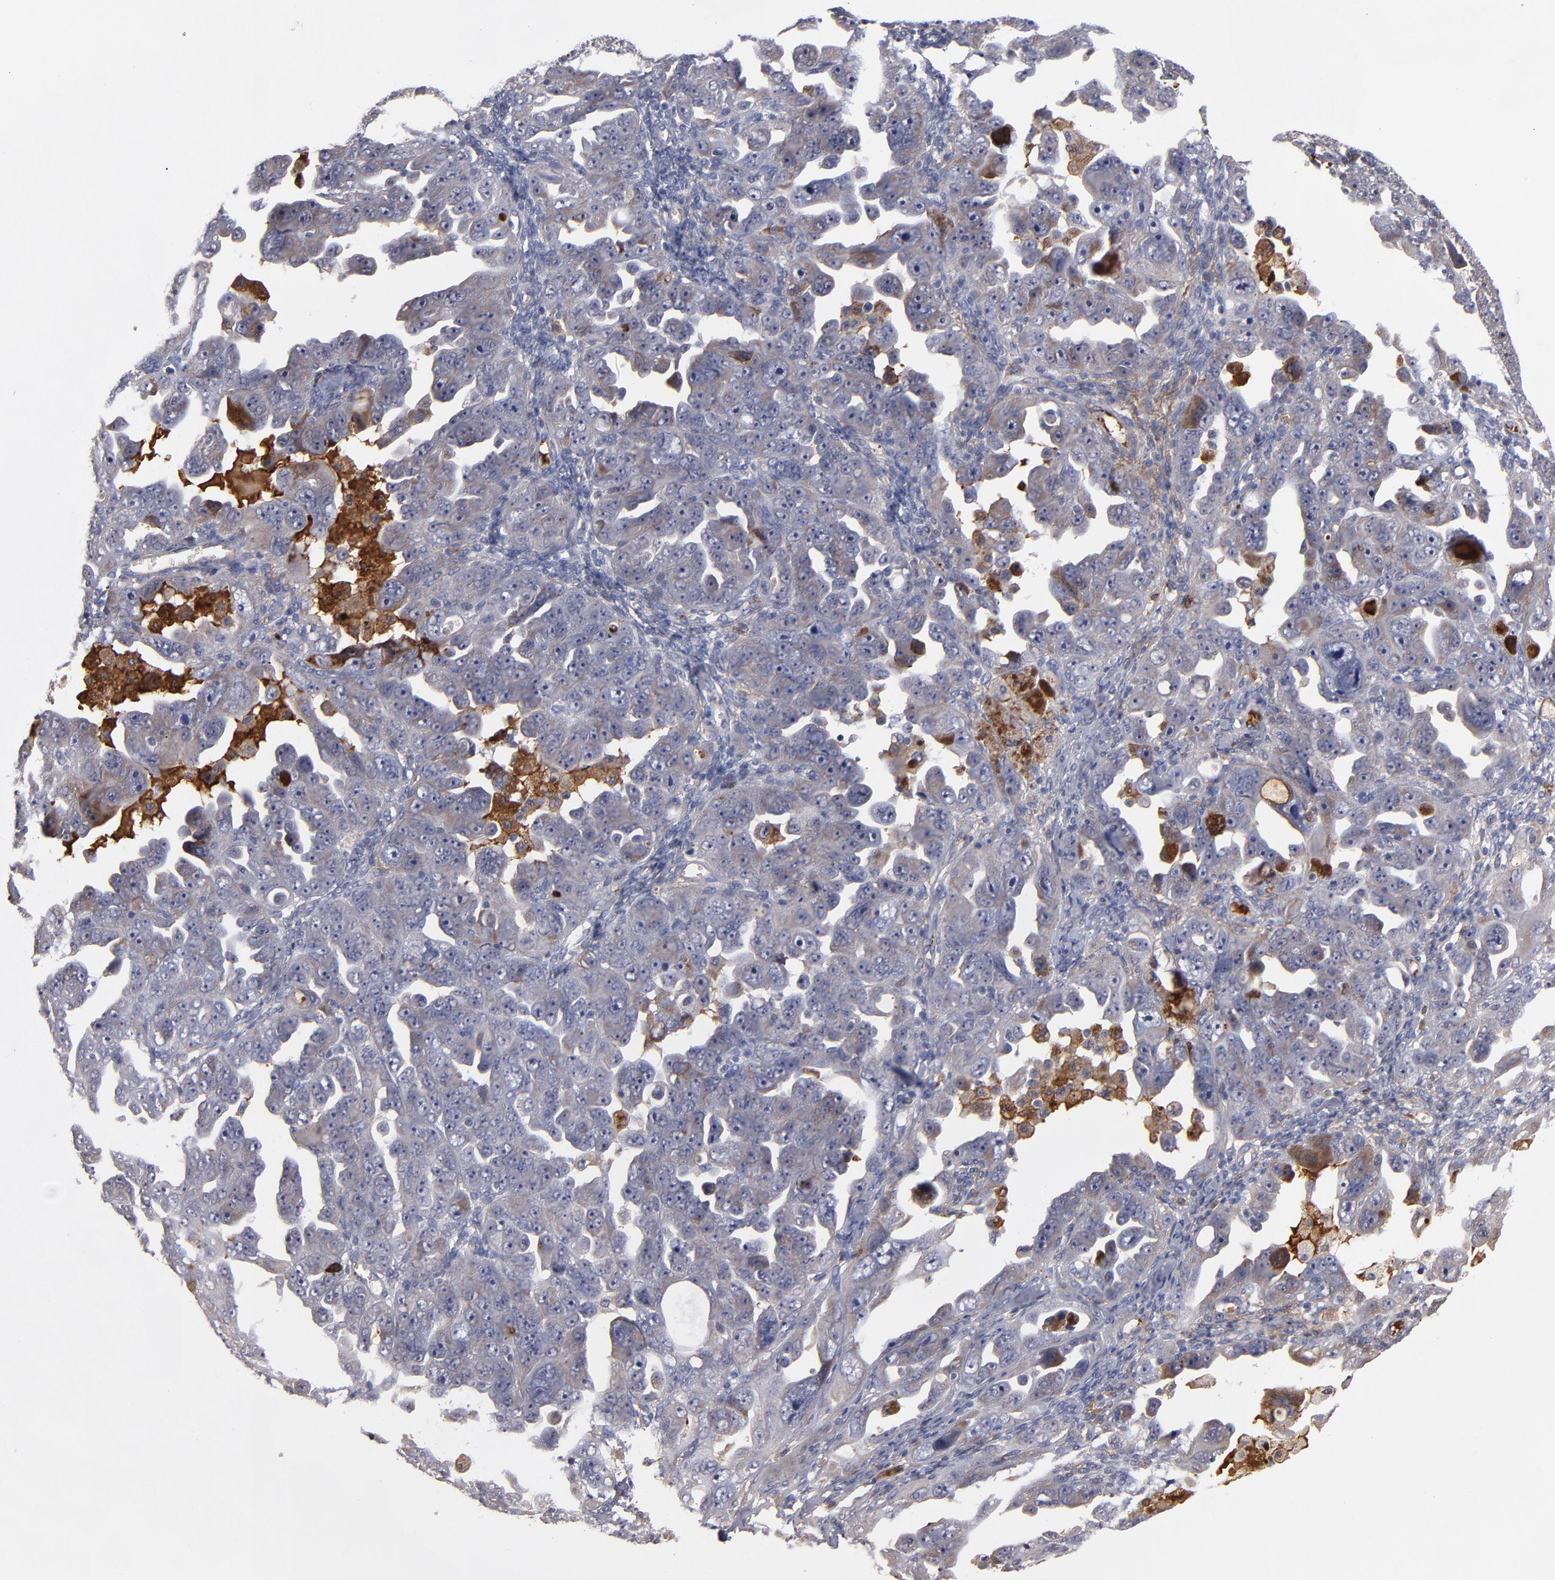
{"staining": {"intensity": "weak", "quantity": "25%-75%", "location": "cytoplasmic/membranous"}, "tissue": "ovarian cancer", "cell_type": "Tumor cells", "image_type": "cancer", "snomed": [{"axis": "morphology", "description": "Cystadenocarcinoma, serous, NOS"}, {"axis": "topography", "description": "Ovary"}], "caption": "About 25%-75% of tumor cells in ovarian cancer (serous cystadenocarcinoma) show weak cytoplasmic/membranous protein expression as visualized by brown immunohistochemical staining.", "gene": "EXD2", "patient": {"sex": "female", "age": 66}}